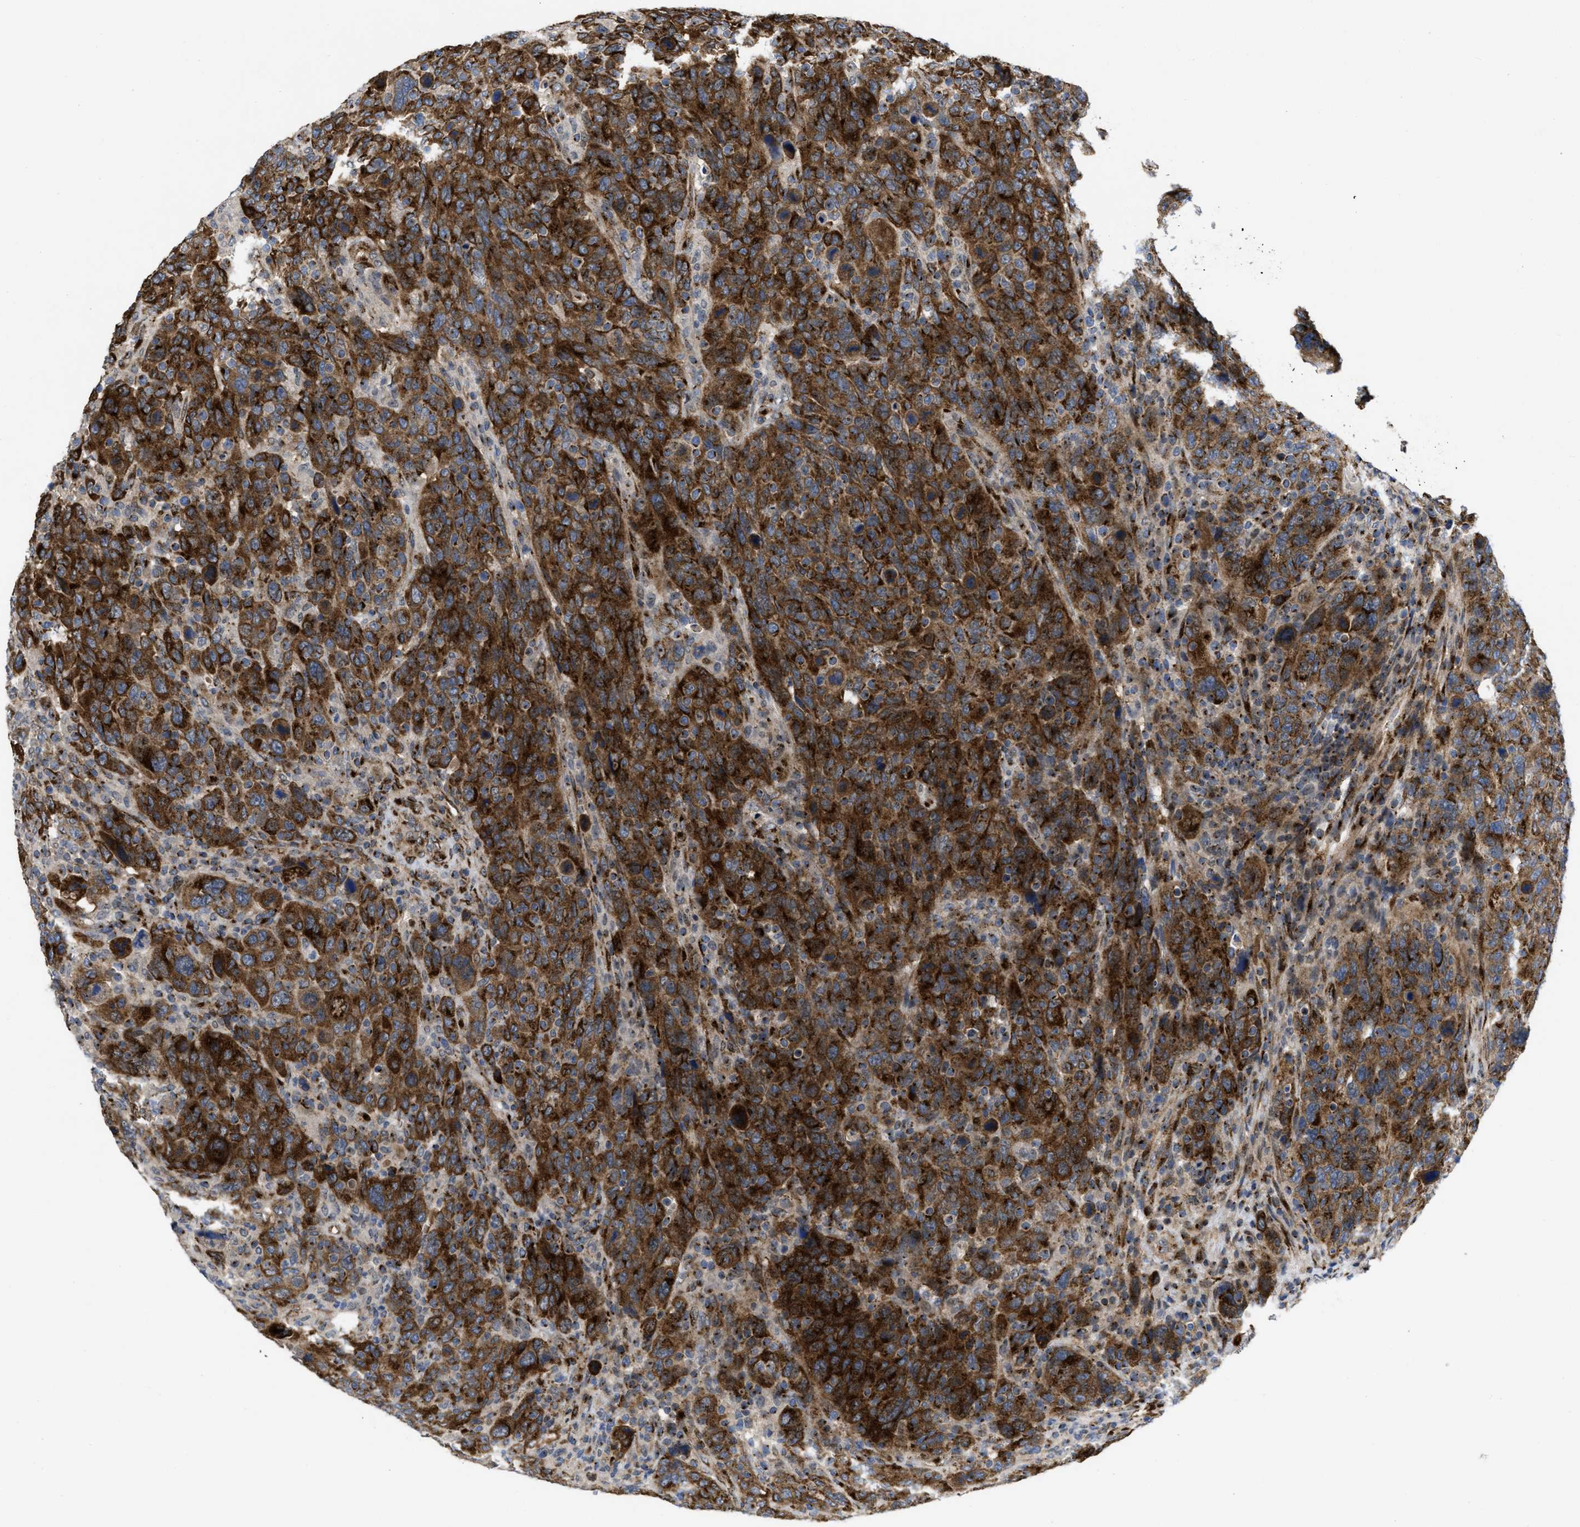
{"staining": {"intensity": "strong", "quantity": ">75%", "location": "cytoplasmic/membranous"}, "tissue": "breast cancer", "cell_type": "Tumor cells", "image_type": "cancer", "snomed": [{"axis": "morphology", "description": "Duct carcinoma"}, {"axis": "topography", "description": "Breast"}], "caption": "An immunohistochemistry (IHC) image of tumor tissue is shown. Protein staining in brown shows strong cytoplasmic/membranous positivity in breast cancer (infiltrating ductal carcinoma) within tumor cells. (brown staining indicates protein expression, while blue staining denotes nuclei).", "gene": "ZNF70", "patient": {"sex": "female", "age": 37}}